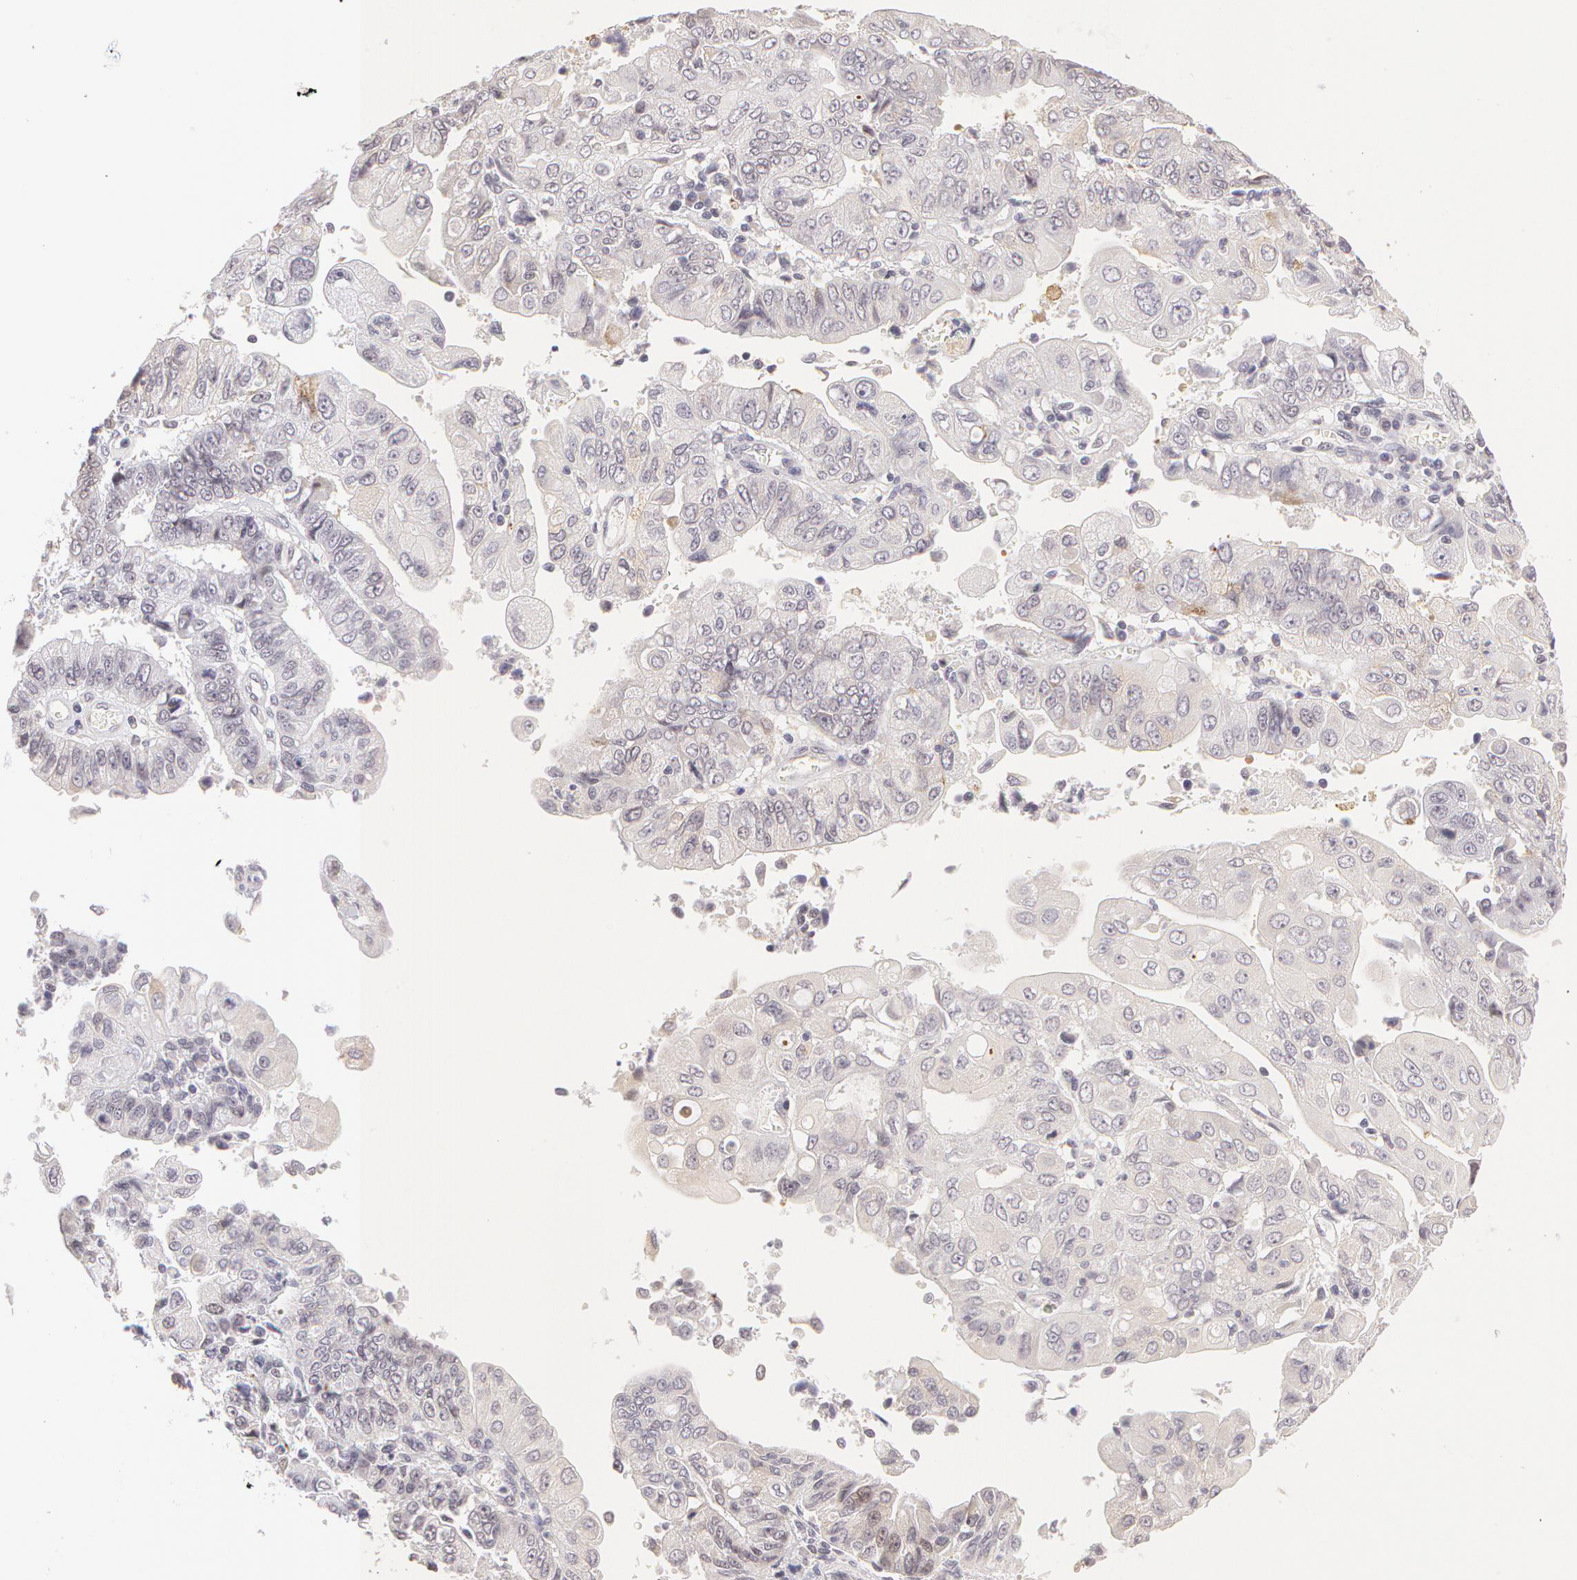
{"staining": {"intensity": "negative", "quantity": "none", "location": "none"}, "tissue": "endometrial cancer", "cell_type": "Tumor cells", "image_type": "cancer", "snomed": [{"axis": "morphology", "description": "Adenocarcinoma, NOS"}, {"axis": "topography", "description": "Endometrium"}], "caption": "Immunohistochemistry image of endometrial cancer (adenocarcinoma) stained for a protein (brown), which reveals no staining in tumor cells.", "gene": "ZNF597", "patient": {"sex": "female", "age": 75}}